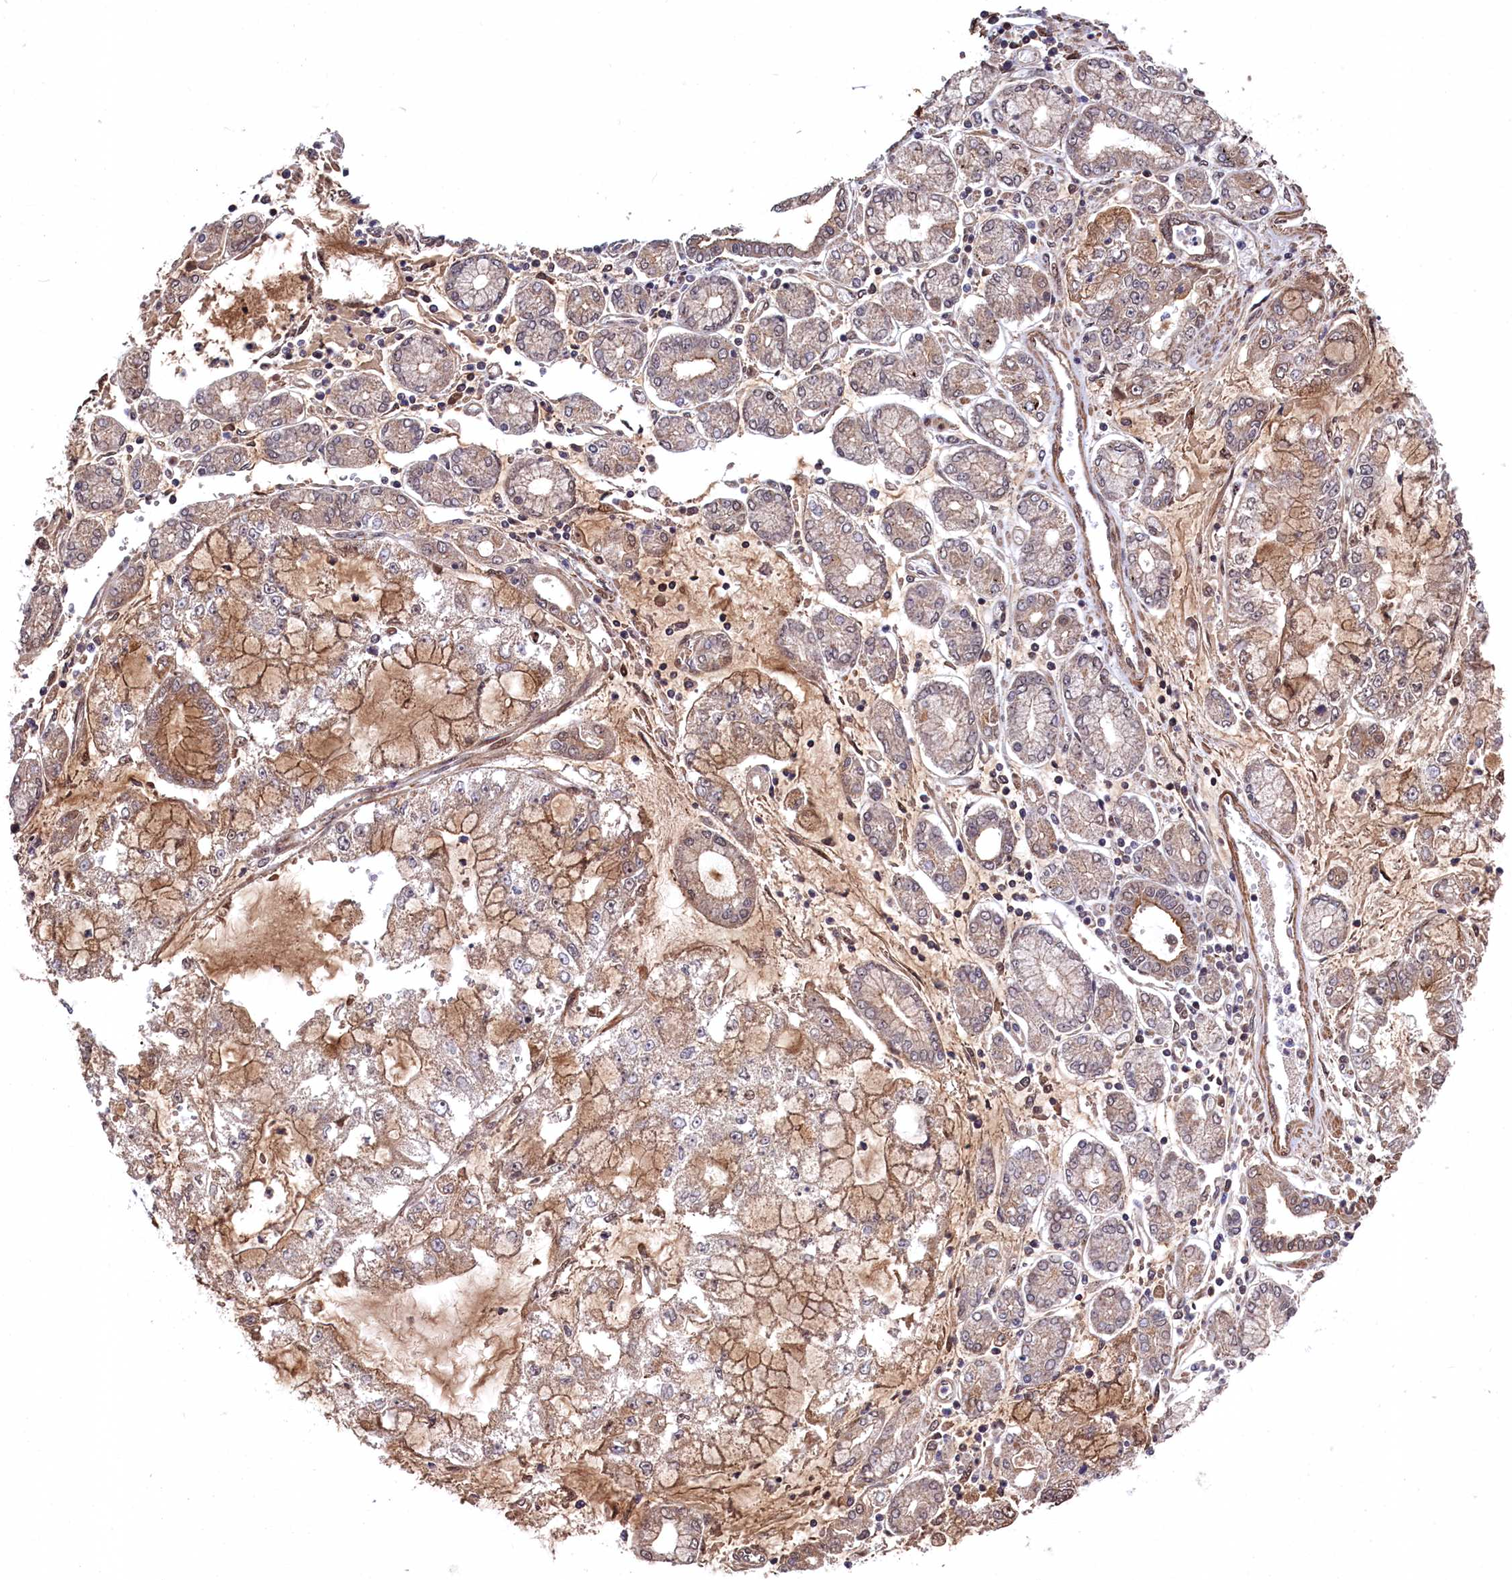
{"staining": {"intensity": "moderate", "quantity": ">75%", "location": "cytoplasmic/membranous"}, "tissue": "stomach cancer", "cell_type": "Tumor cells", "image_type": "cancer", "snomed": [{"axis": "morphology", "description": "Adenocarcinoma, NOS"}, {"axis": "topography", "description": "Stomach"}], "caption": "Stomach adenocarcinoma stained with DAB immunohistochemistry (IHC) exhibits medium levels of moderate cytoplasmic/membranous positivity in about >75% of tumor cells.", "gene": "CLPX", "patient": {"sex": "male", "age": 76}}